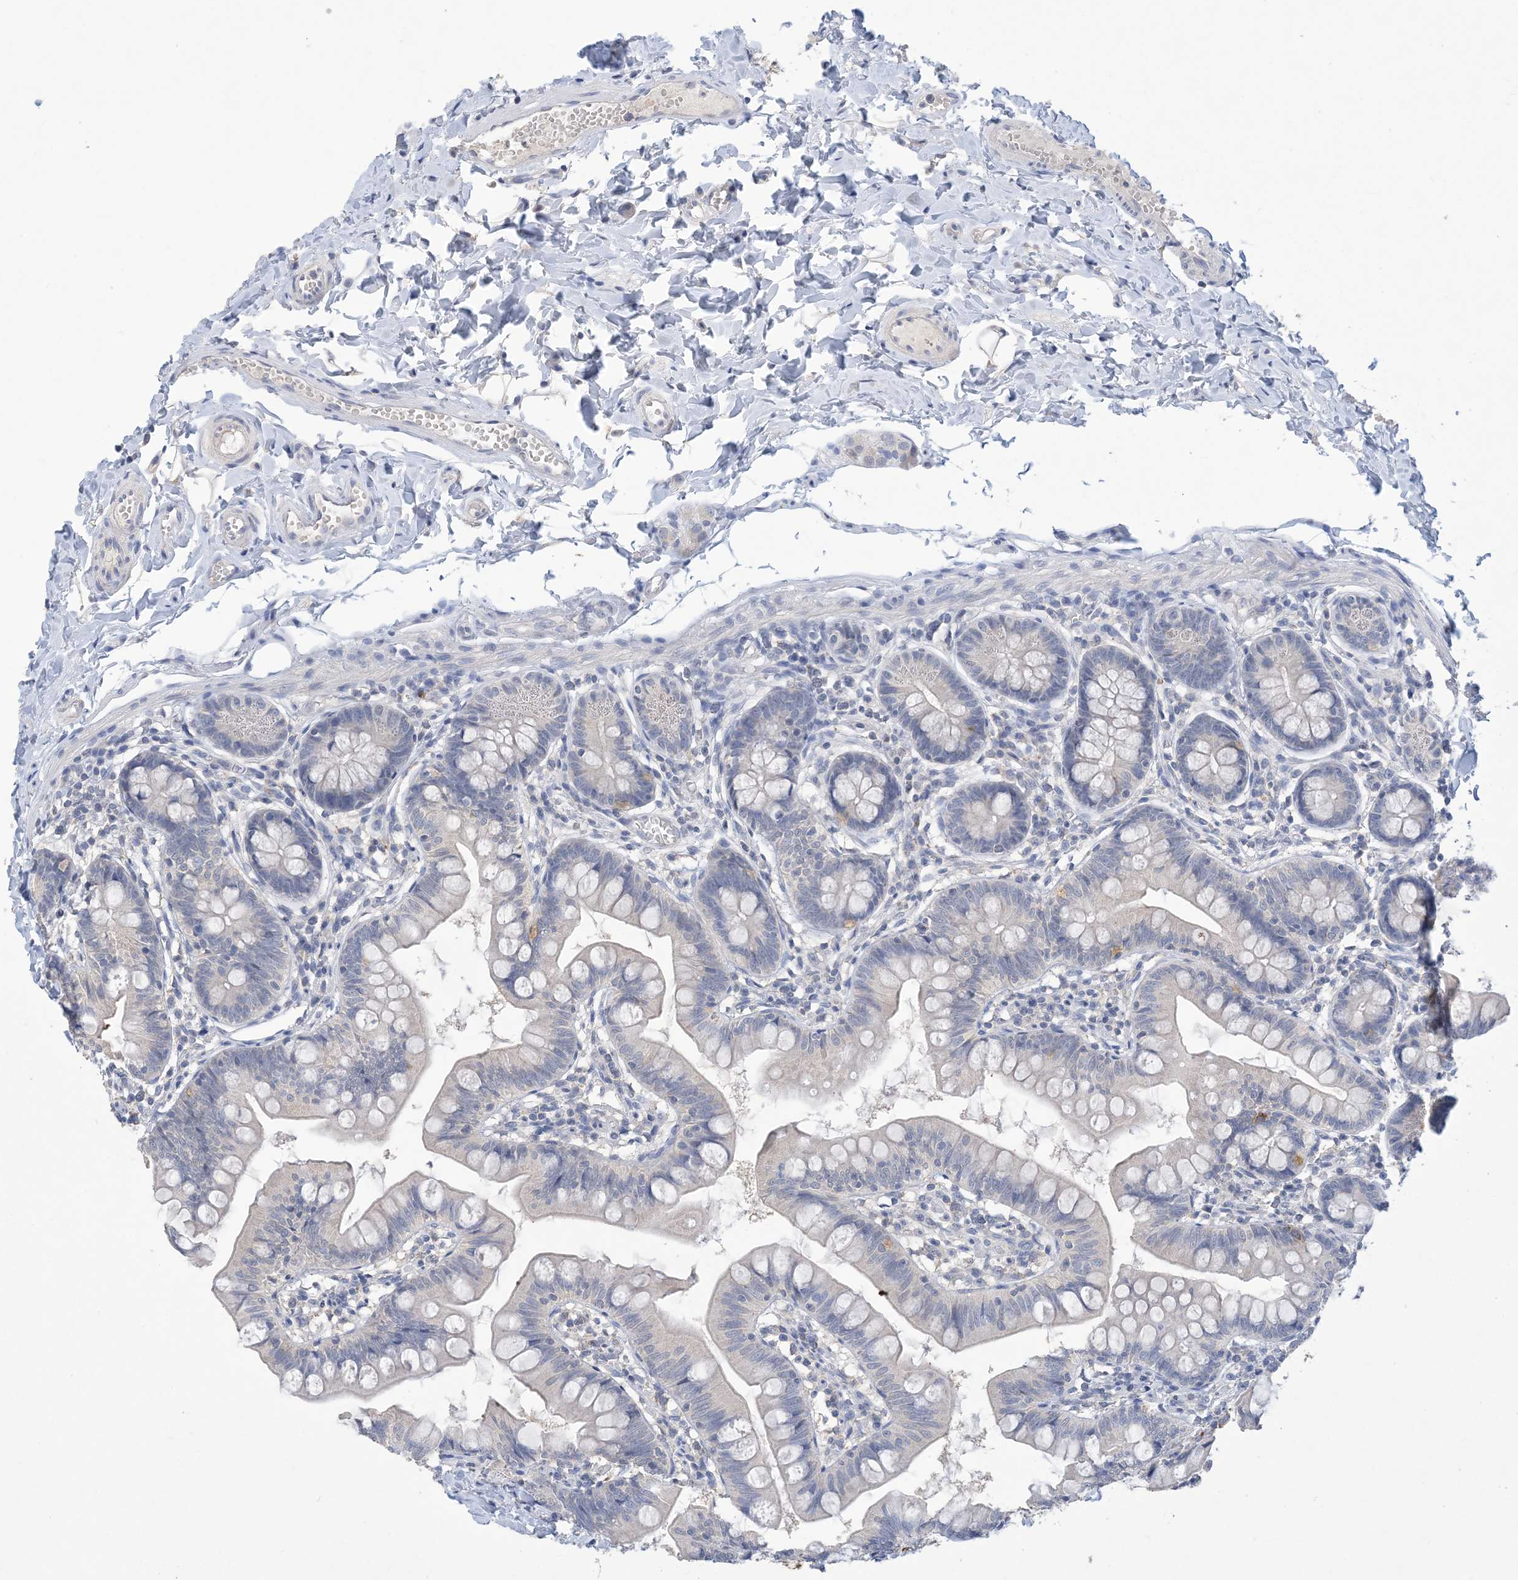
{"staining": {"intensity": "negative", "quantity": "none", "location": "none"}, "tissue": "small intestine", "cell_type": "Glandular cells", "image_type": "normal", "snomed": [{"axis": "morphology", "description": "Normal tissue, NOS"}, {"axis": "topography", "description": "Small intestine"}], "caption": "A photomicrograph of human small intestine is negative for staining in glandular cells. Brightfield microscopy of immunohistochemistry stained with DAB (3,3'-diaminobenzidine) (brown) and hematoxylin (blue), captured at high magnification.", "gene": "DSC3", "patient": {"sex": "male", "age": 7}}